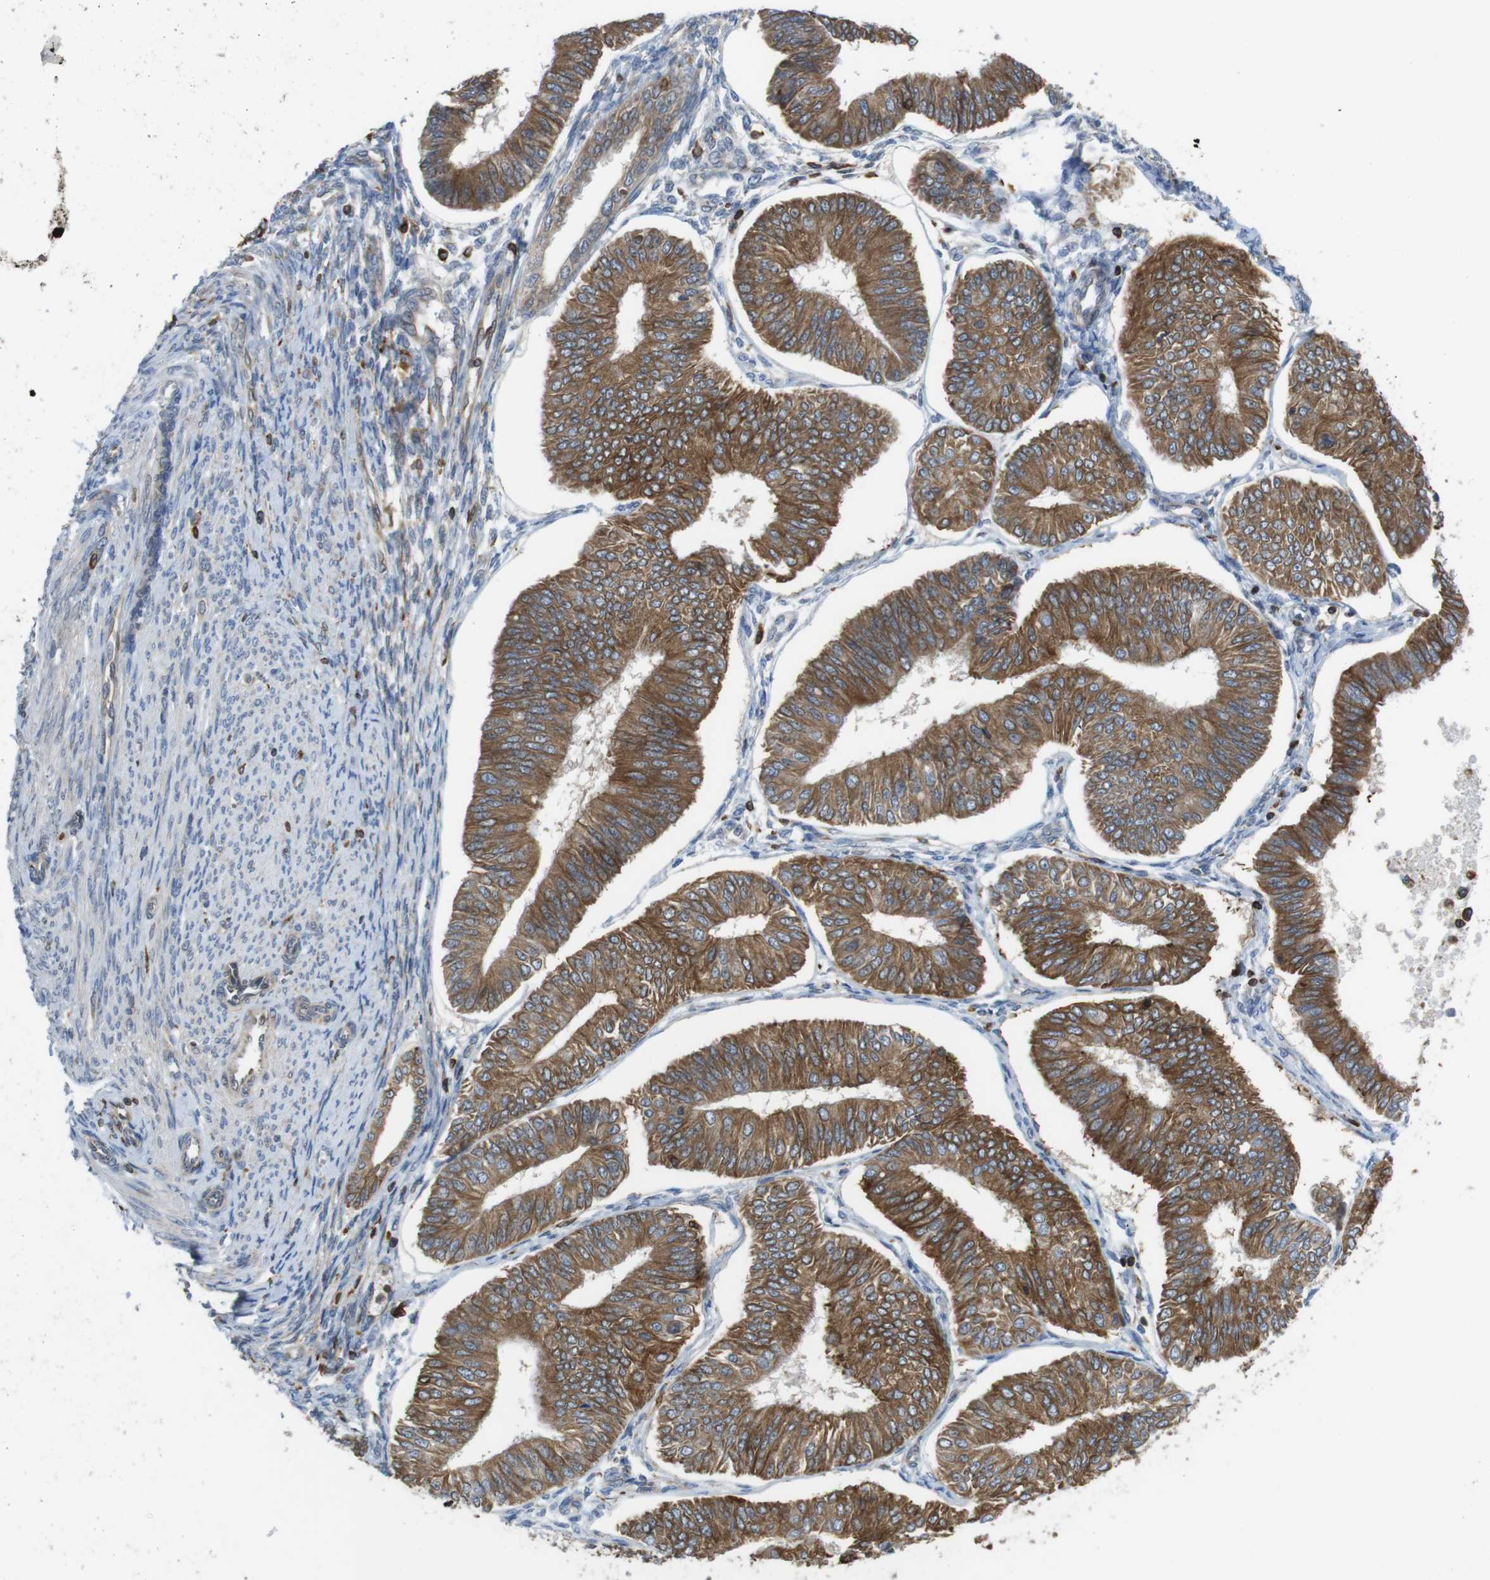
{"staining": {"intensity": "strong", "quantity": ">75%", "location": "cytoplasmic/membranous"}, "tissue": "endometrial cancer", "cell_type": "Tumor cells", "image_type": "cancer", "snomed": [{"axis": "morphology", "description": "Adenocarcinoma, NOS"}, {"axis": "topography", "description": "Endometrium"}], "caption": "A histopathology image of human adenocarcinoma (endometrial) stained for a protein demonstrates strong cytoplasmic/membranous brown staining in tumor cells.", "gene": "ARL6IP5", "patient": {"sex": "female", "age": 58}}